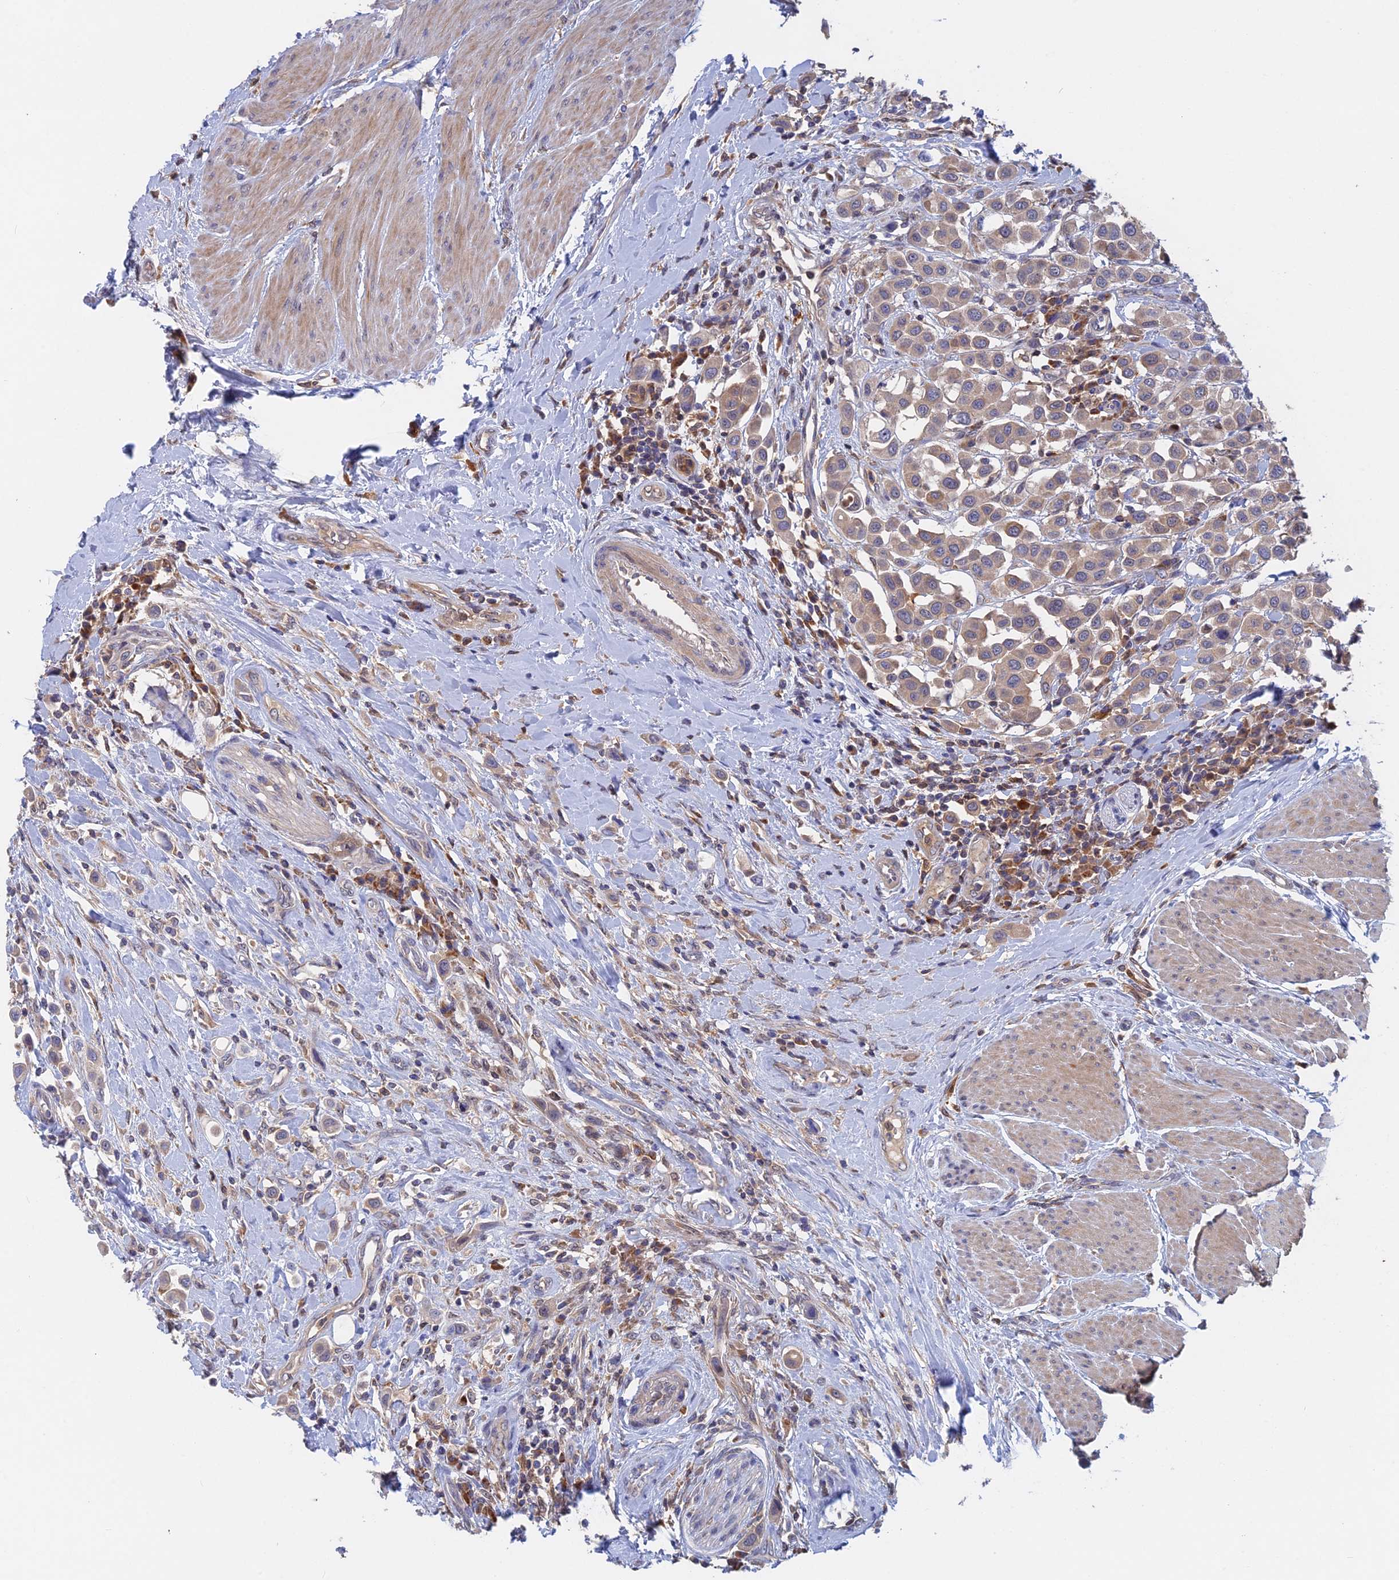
{"staining": {"intensity": "weak", "quantity": "<25%", "location": "cytoplasmic/membranous"}, "tissue": "urothelial cancer", "cell_type": "Tumor cells", "image_type": "cancer", "snomed": [{"axis": "morphology", "description": "Urothelial carcinoma, High grade"}, {"axis": "topography", "description": "Urinary bladder"}], "caption": "Protein analysis of urothelial cancer displays no significant positivity in tumor cells.", "gene": "BLVRA", "patient": {"sex": "male", "age": 50}}